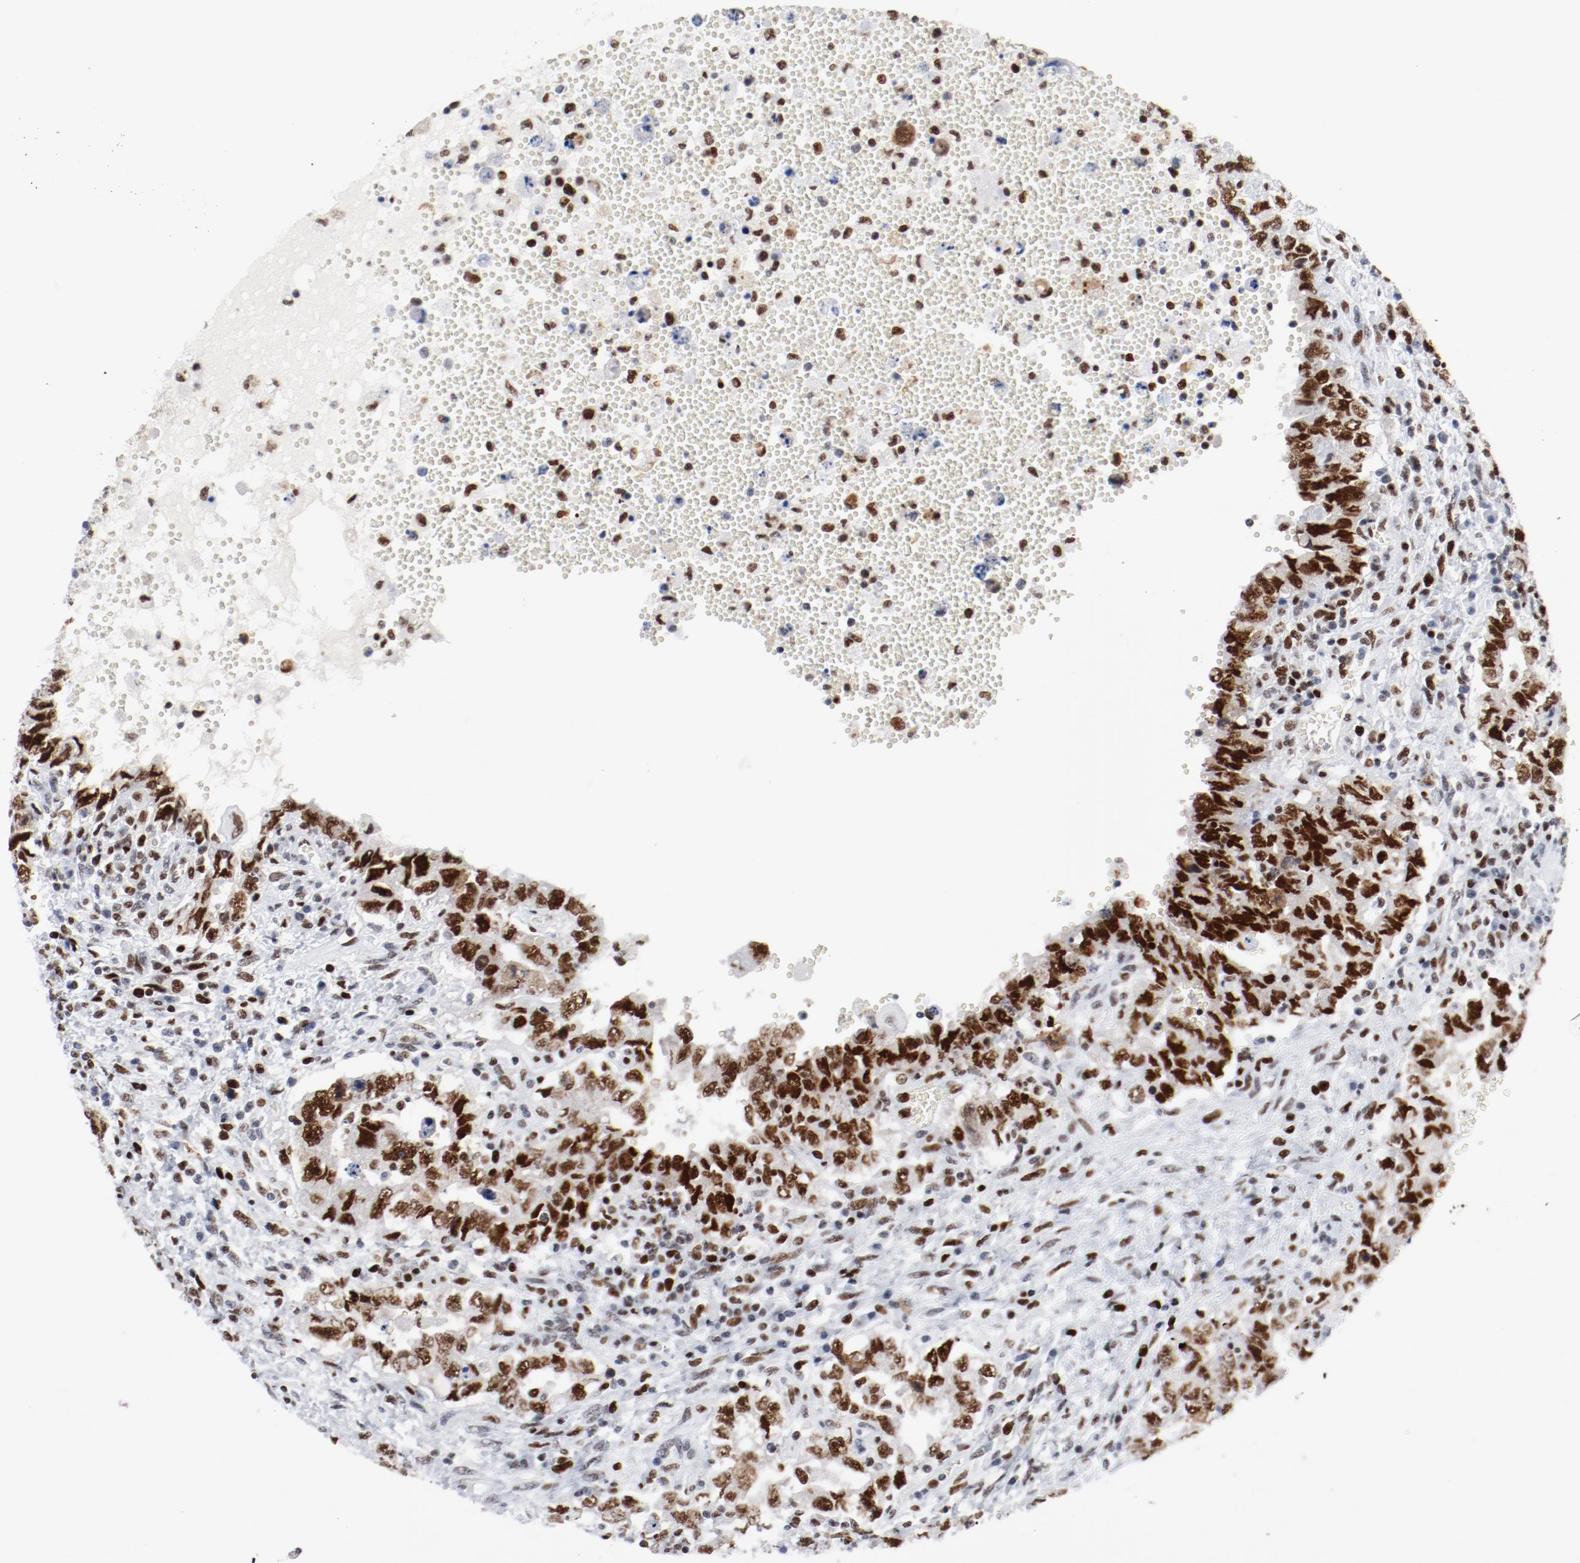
{"staining": {"intensity": "strong", "quantity": ">75%", "location": "nuclear"}, "tissue": "testis cancer", "cell_type": "Tumor cells", "image_type": "cancer", "snomed": [{"axis": "morphology", "description": "Carcinoma, Embryonal, NOS"}, {"axis": "topography", "description": "Testis"}], "caption": "Testis embryonal carcinoma stained with DAB immunohistochemistry (IHC) reveals high levels of strong nuclear staining in about >75% of tumor cells. (DAB (3,3'-diaminobenzidine) IHC with brightfield microscopy, high magnification).", "gene": "POLD1", "patient": {"sex": "male", "age": 26}}